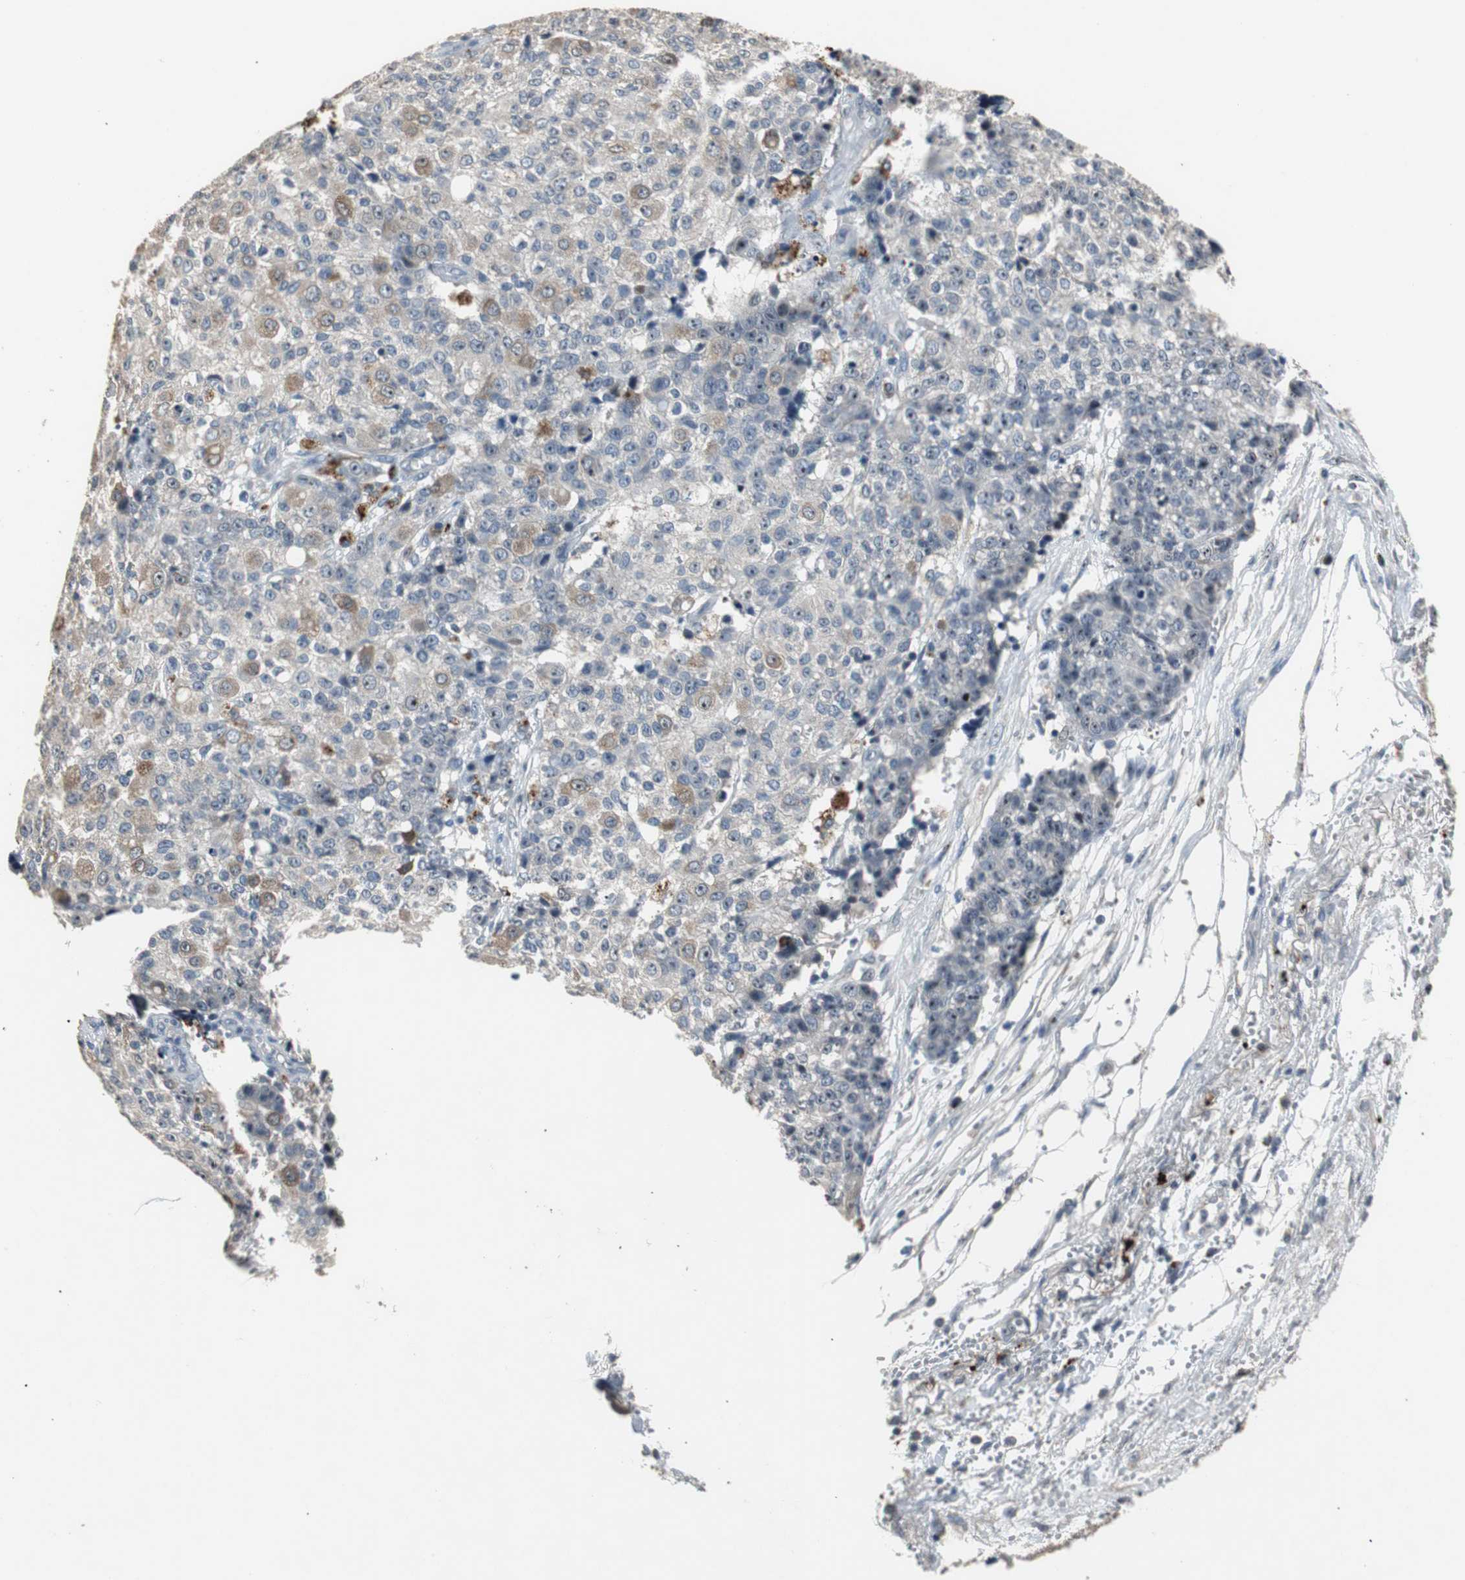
{"staining": {"intensity": "weak", "quantity": "25%-75%", "location": "cytoplasmic/membranous"}, "tissue": "ovarian cancer", "cell_type": "Tumor cells", "image_type": "cancer", "snomed": [{"axis": "morphology", "description": "Carcinoma, endometroid"}, {"axis": "topography", "description": "Ovary"}], "caption": "An immunohistochemistry (IHC) image of tumor tissue is shown. Protein staining in brown highlights weak cytoplasmic/membranous positivity in ovarian cancer within tumor cells.", "gene": "PCYT1B", "patient": {"sex": "female", "age": 42}}